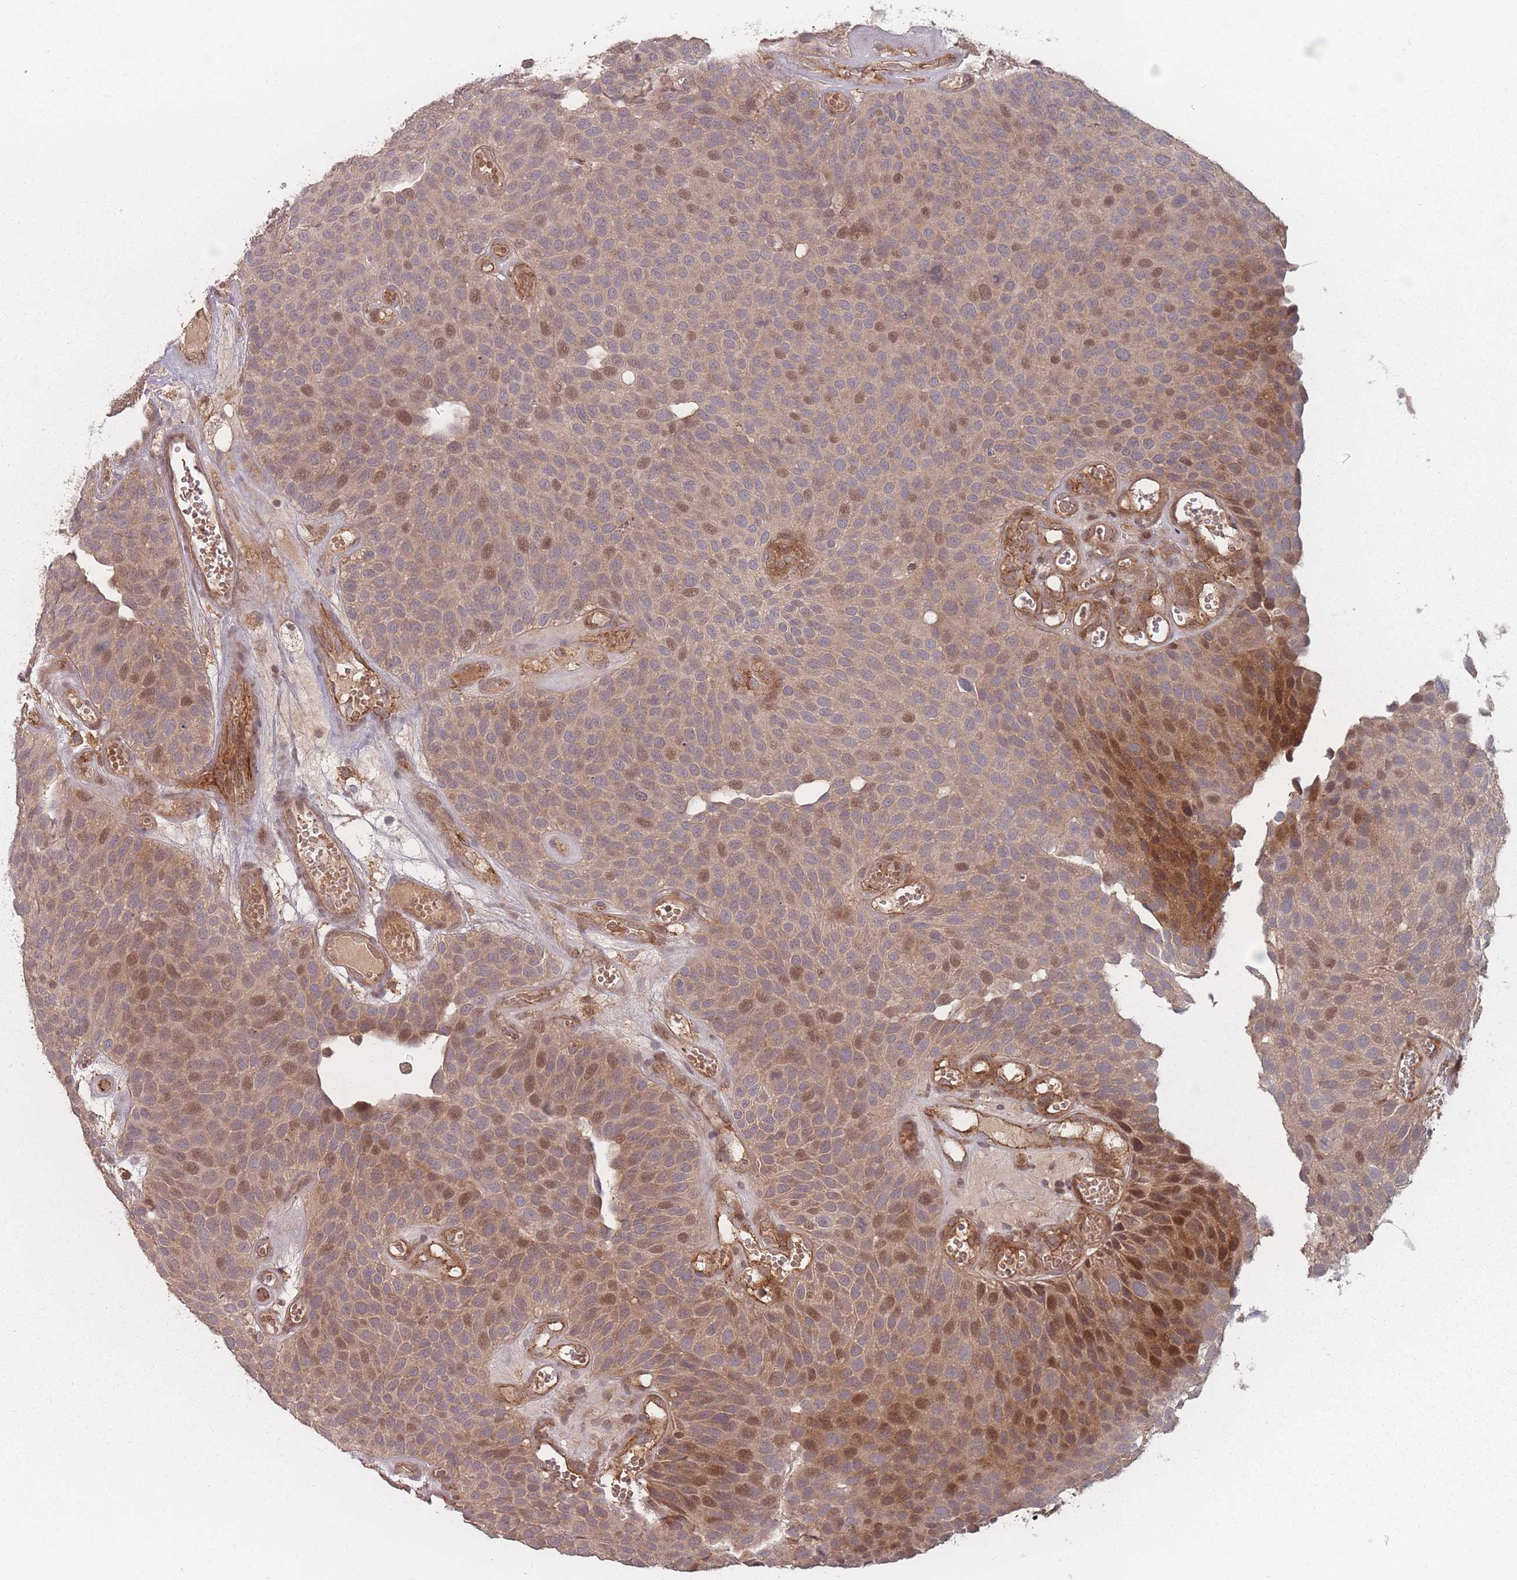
{"staining": {"intensity": "moderate", "quantity": "25%-75%", "location": "cytoplasmic/membranous,nuclear"}, "tissue": "urothelial cancer", "cell_type": "Tumor cells", "image_type": "cancer", "snomed": [{"axis": "morphology", "description": "Urothelial carcinoma, Low grade"}, {"axis": "topography", "description": "Urinary bladder"}], "caption": "This is an image of immunohistochemistry staining of urothelial cancer, which shows moderate expression in the cytoplasmic/membranous and nuclear of tumor cells.", "gene": "HAGH", "patient": {"sex": "male", "age": 89}}